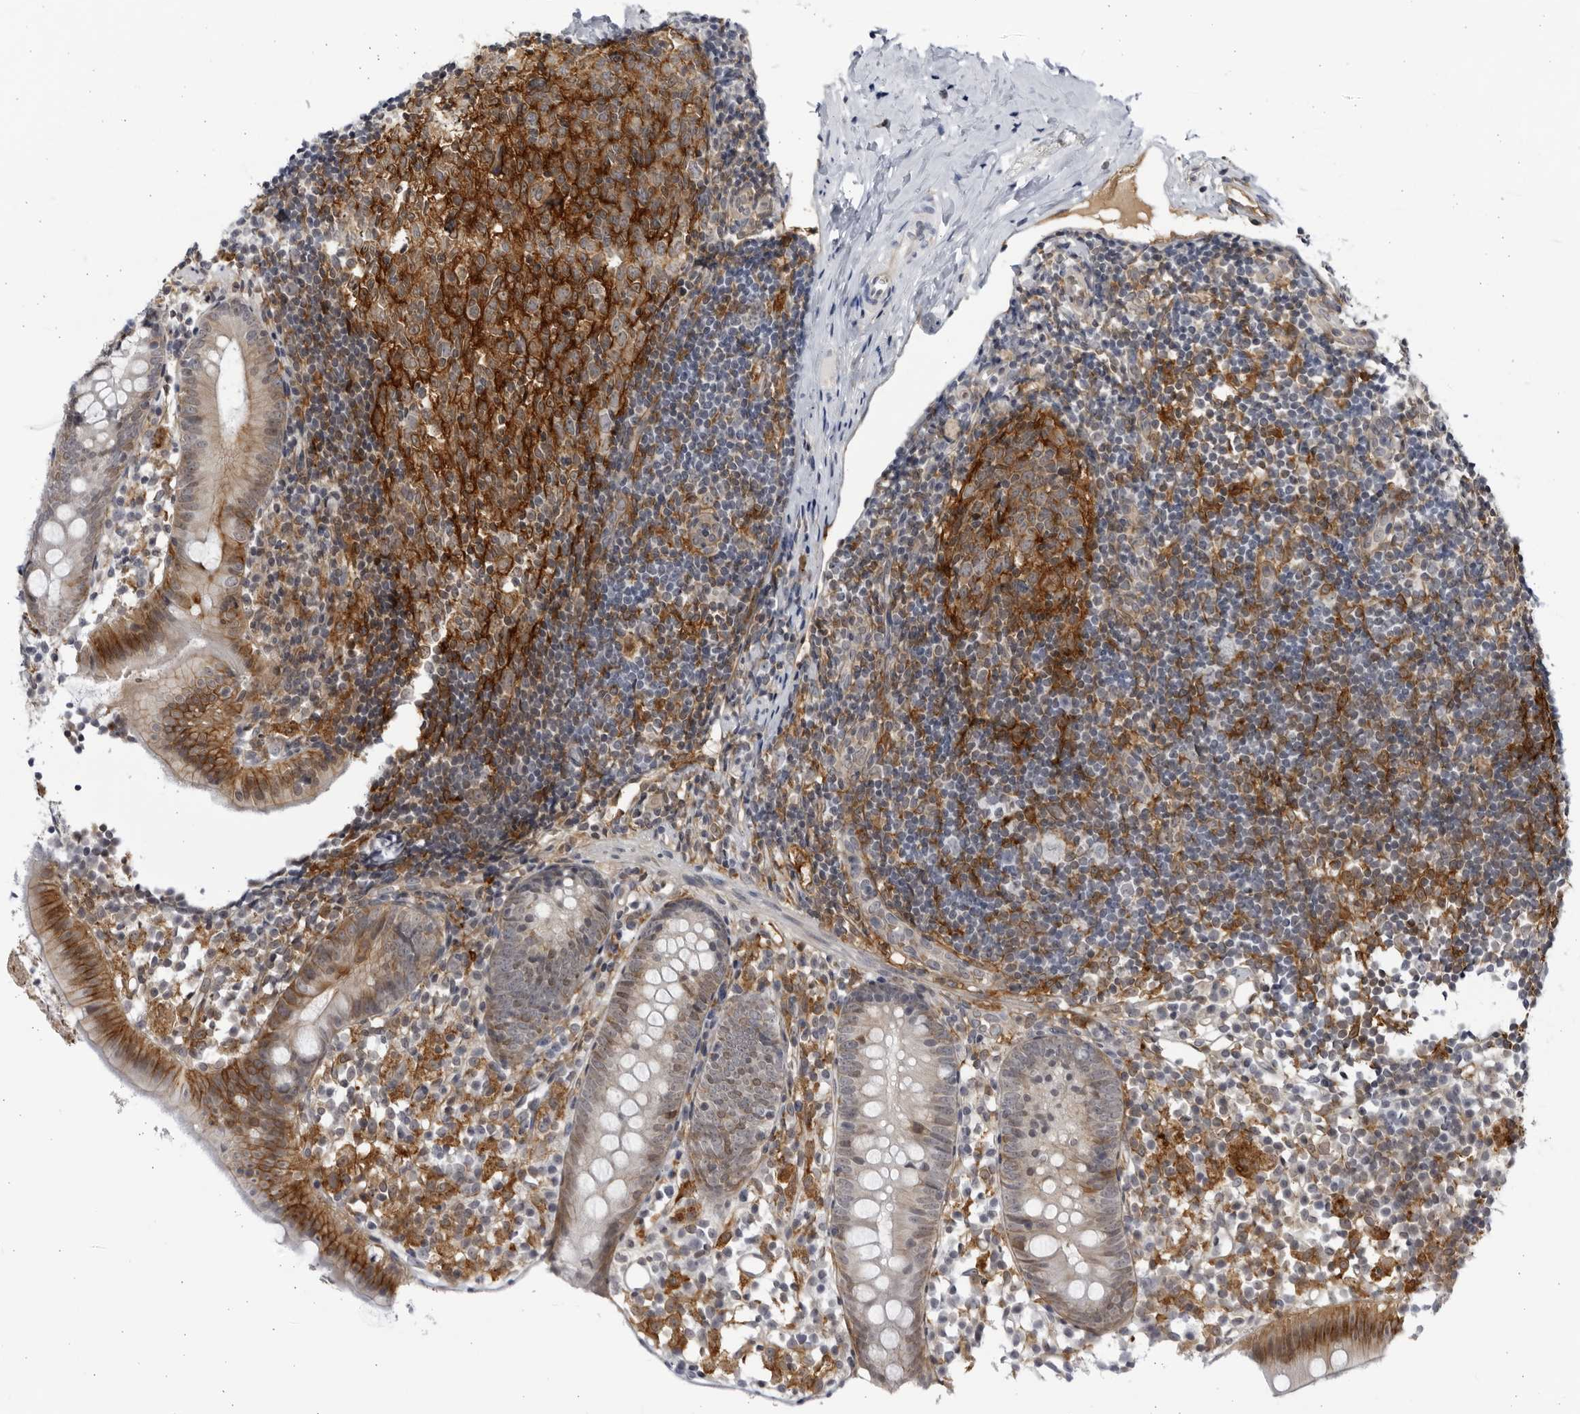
{"staining": {"intensity": "moderate", "quantity": "25%-75%", "location": "cytoplasmic/membranous"}, "tissue": "appendix", "cell_type": "Glandular cells", "image_type": "normal", "snomed": [{"axis": "morphology", "description": "Normal tissue, NOS"}, {"axis": "topography", "description": "Appendix"}], "caption": "Protein staining of benign appendix reveals moderate cytoplasmic/membranous staining in about 25%-75% of glandular cells.", "gene": "BMP2K", "patient": {"sex": "female", "age": 20}}